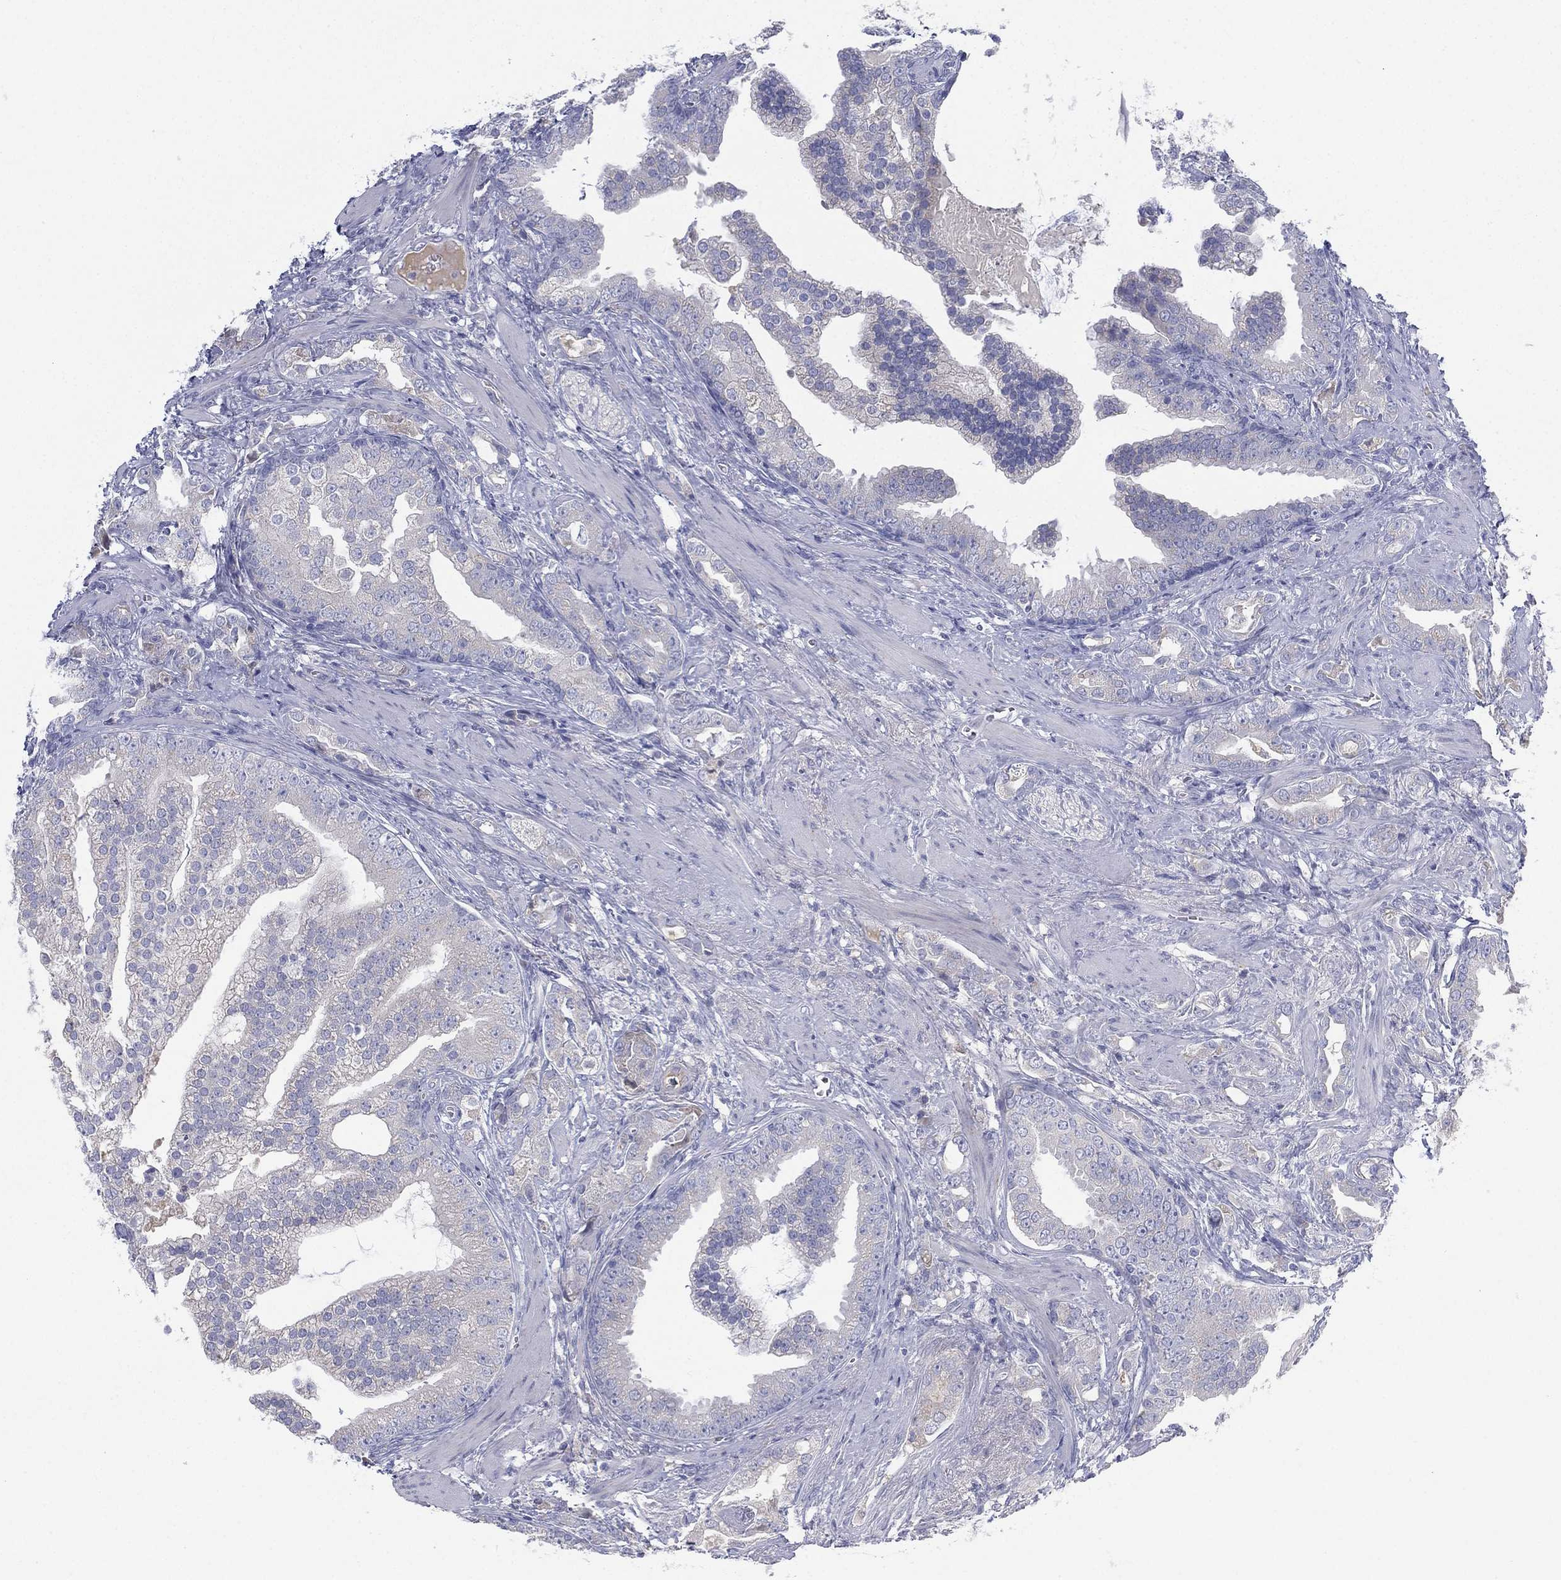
{"staining": {"intensity": "negative", "quantity": "none", "location": "none"}, "tissue": "prostate cancer", "cell_type": "Tumor cells", "image_type": "cancer", "snomed": [{"axis": "morphology", "description": "Adenocarcinoma, NOS"}, {"axis": "topography", "description": "Prostate"}], "caption": "Immunohistochemical staining of adenocarcinoma (prostate) demonstrates no significant positivity in tumor cells. The staining was performed using DAB (3,3'-diaminobenzidine) to visualize the protein expression in brown, while the nuclei were stained in blue with hematoxylin (Magnification: 20x).", "gene": "CYP2D6", "patient": {"sex": "male", "age": 57}}